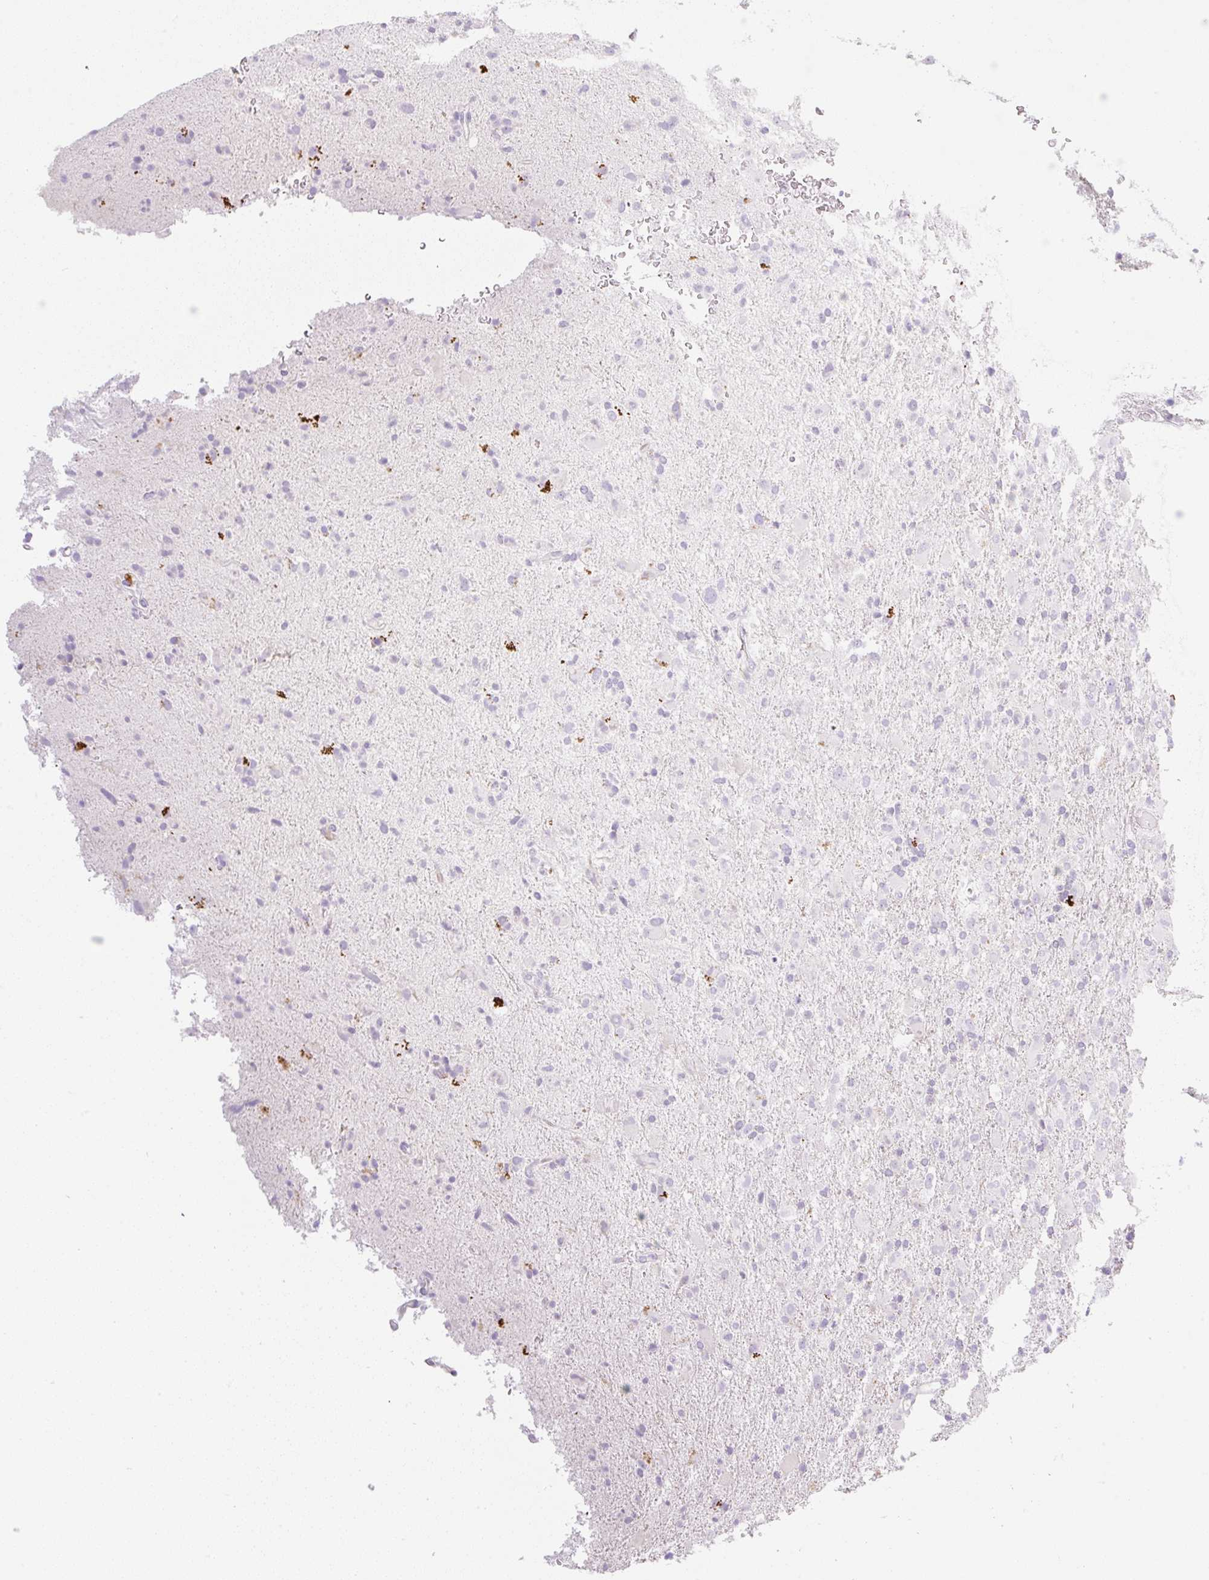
{"staining": {"intensity": "negative", "quantity": "none", "location": "none"}, "tissue": "glioma", "cell_type": "Tumor cells", "image_type": "cancer", "snomed": [{"axis": "morphology", "description": "Glioma, malignant, Low grade"}, {"axis": "topography", "description": "Brain"}], "caption": "High magnification brightfield microscopy of glioma stained with DAB (brown) and counterstained with hematoxylin (blue): tumor cells show no significant positivity.", "gene": "MIA2", "patient": {"sex": "male", "age": 65}}